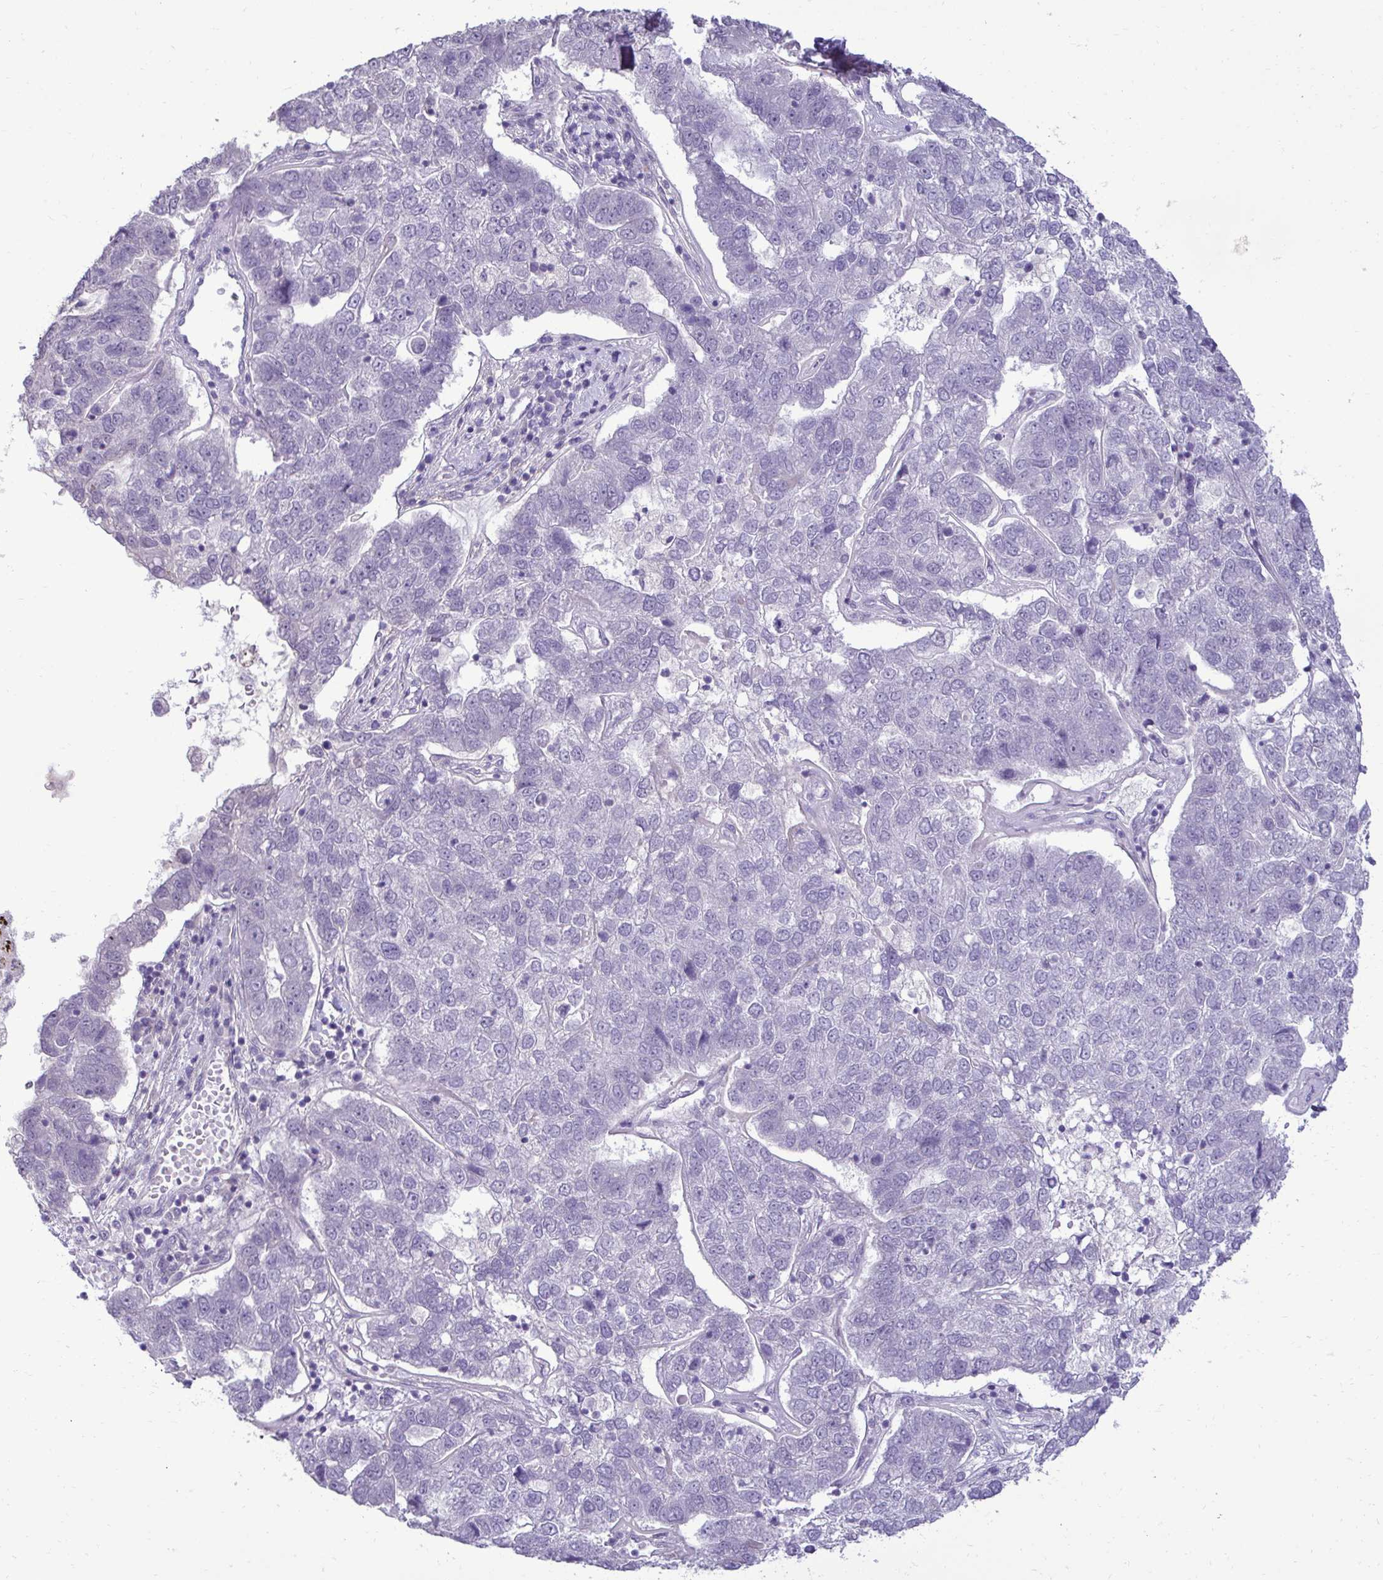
{"staining": {"intensity": "negative", "quantity": "none", "location": "none"}, "tissue": "pancreatic cancer", "cell_type": "Tumor cells", "image_type": "cancer", "snomed": [{"axis": "morphology", "description": "Adenocarcinoma, NOS"}, {"axis": "topography", "description": "Pancreas"}], "caption": "A micrograph of pancreatic cancer (adenocarcinoma) stained for a protein demonstrates no brown staining in tumor cells. (DAB (3,3'-diaminobenzidine) IHC visualized using brightfield microscopy, high magnification).", "gene": "SLC30A3", "patient": {"sex": "female", "age": 61}}